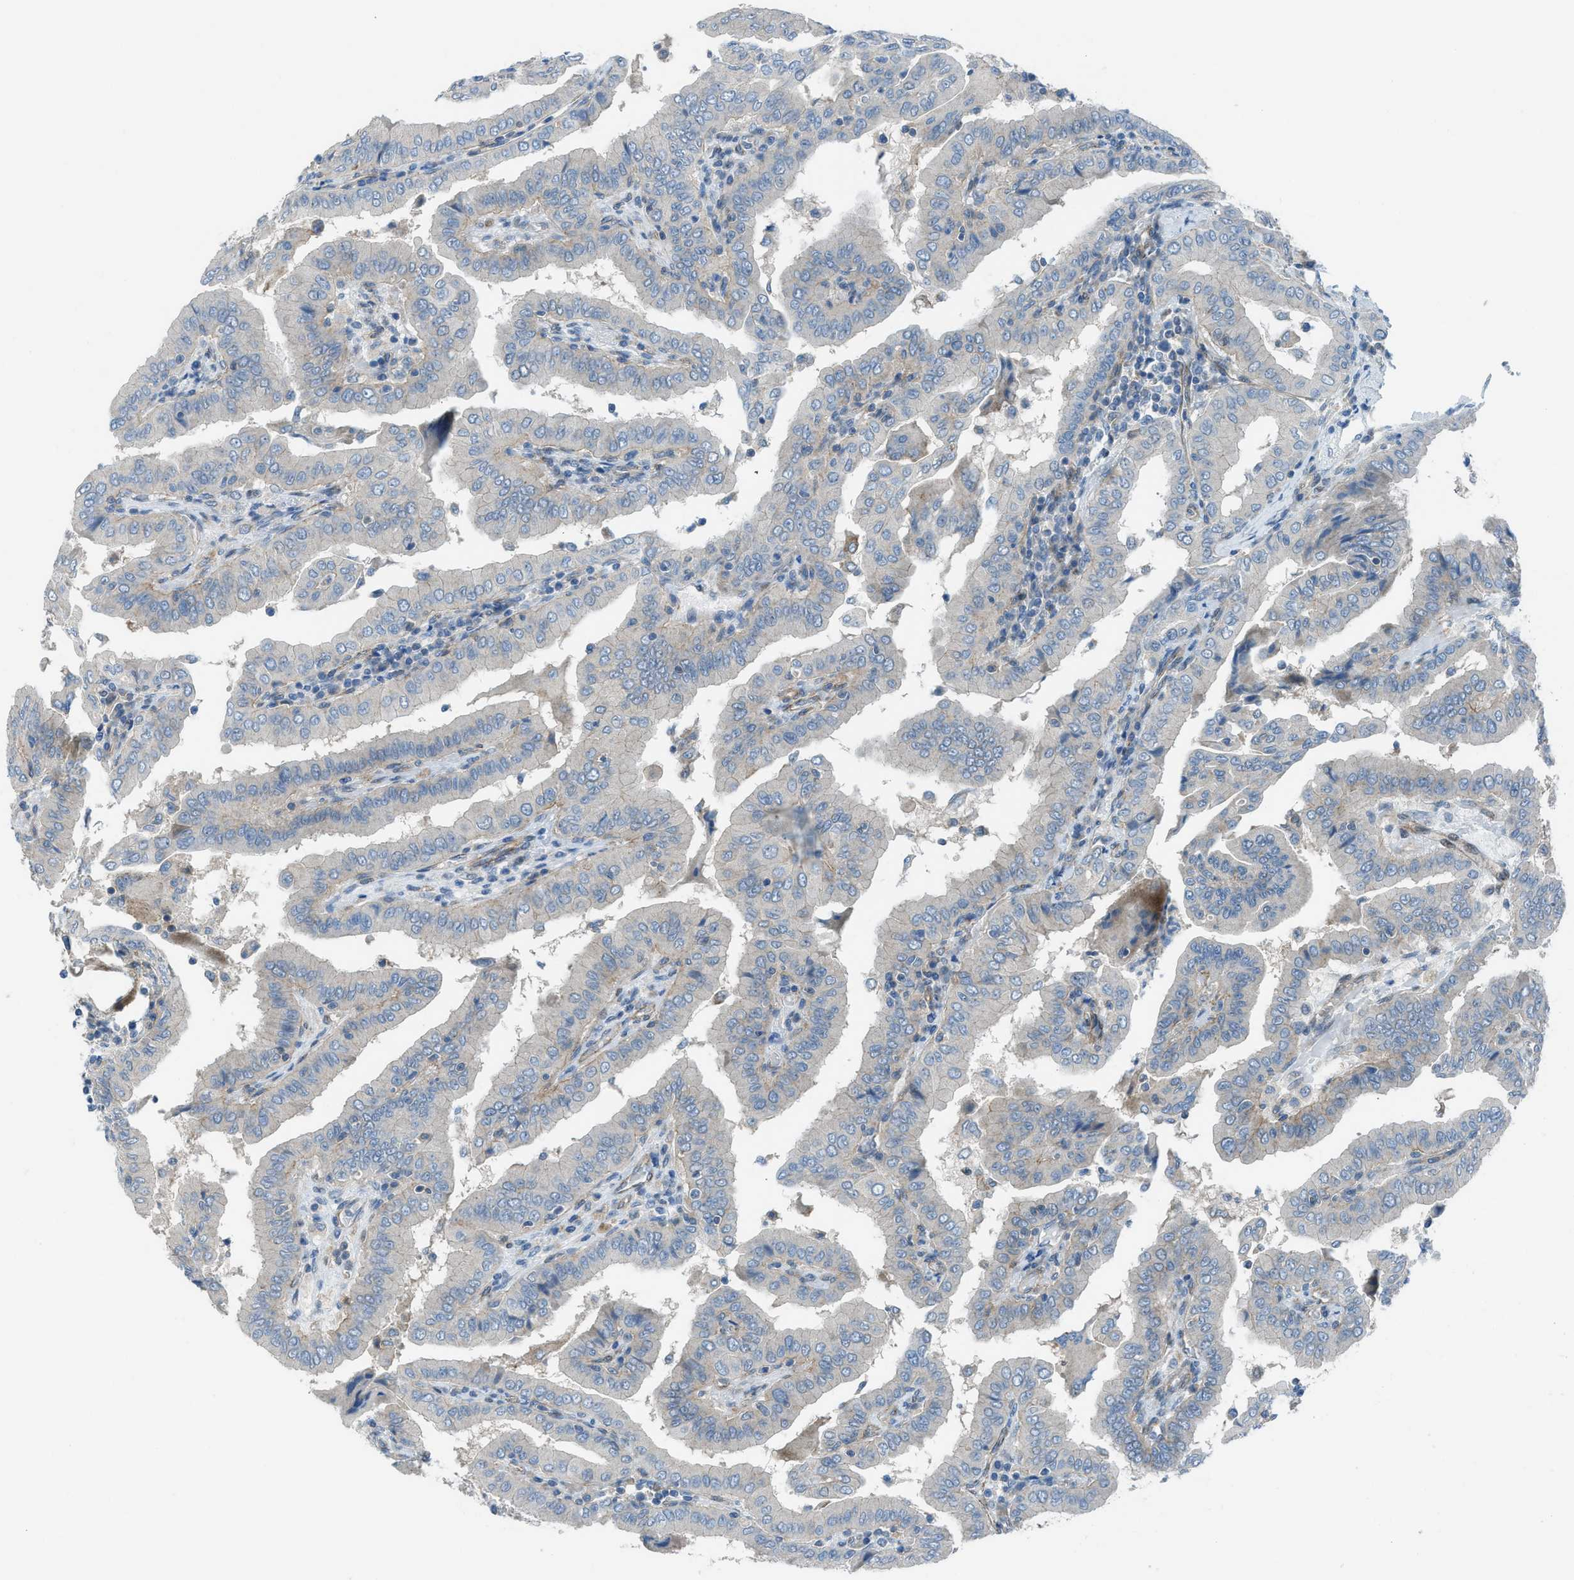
{"staining": {"intensity": "negative", "quantity": "none", "location": "none"}, "tissue": "thyroid cancer", "cell_type": "Tumor cells", "image_type": "cancer", "snomed": [{"axis": "morphology", "description": "Papillary adenocarcinoma, NOS"}, {"axis": "topography", "description": "Thyroid gland"}], "caption": "High power microscopy photomicrograph of an IHC histopathology image of thyroid cancer, revealing no significant staining in tumor cells. (Stains: DAB immunohistochemistry (IHC) with hematoxylin counter stain, Microscopy: brightfield microscopy at high magnification).", "gene": "PRKN", "patient": {"sex": "male", "age": 33}}